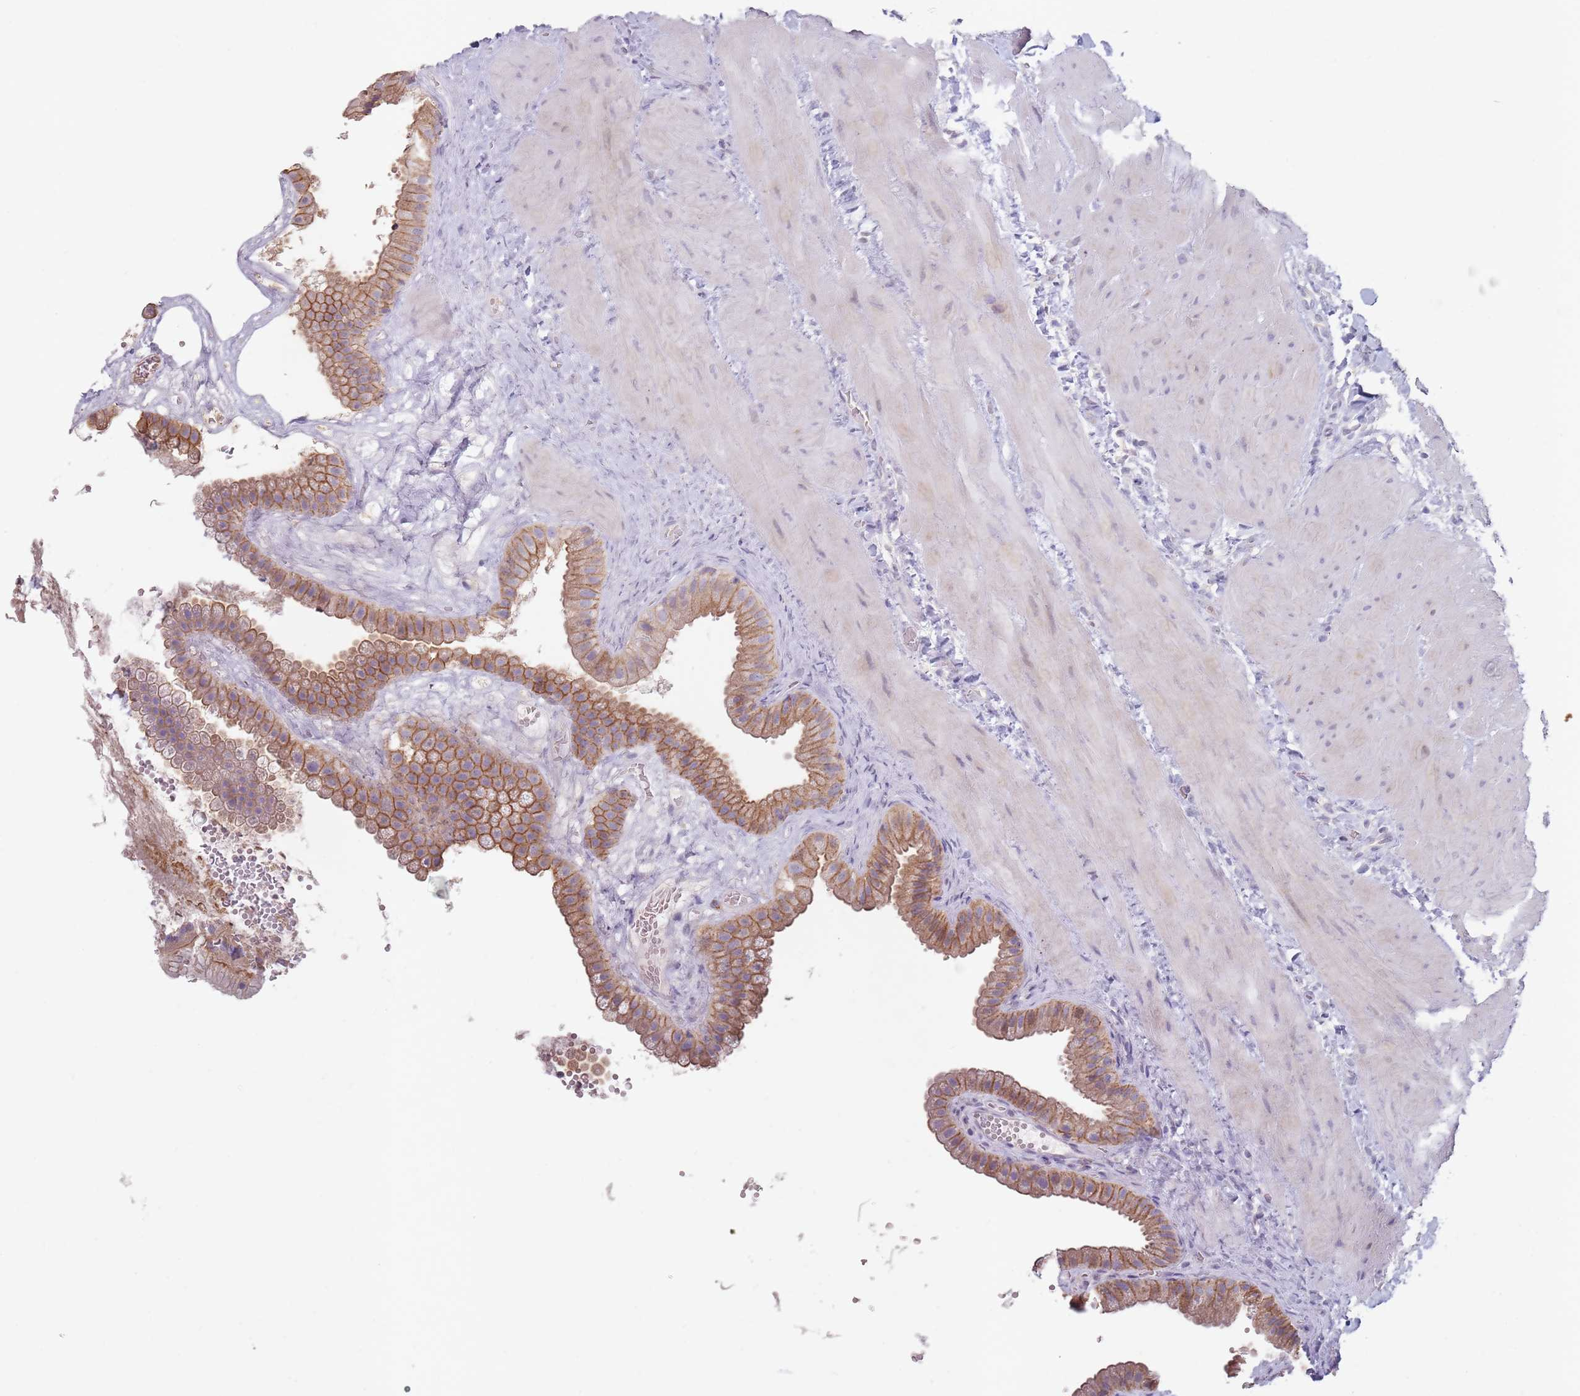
{"staining": {"intensity": "moderate", "quantity": ">75%", "location": "cytoplasmic/membranous"}, "tissue": "gallbladder", "cell_type": "Glandular cells", "image_type": "normal", "snomed": [{"axis": "morphology", "description": "Normal tissue, NOS"}, {"axis": "topography", "description": "Gallbladder"}], "caption": "Gallbladder stained with DAB (3,3'-diaminobenzidine) immunohistochemistry (IHC) displays medium levels of moderate cytoplasmic/membranous expression in about >75% of glandular cells.", "gene": "STYK1", "patient": {"sex": "male", "age": 55}}